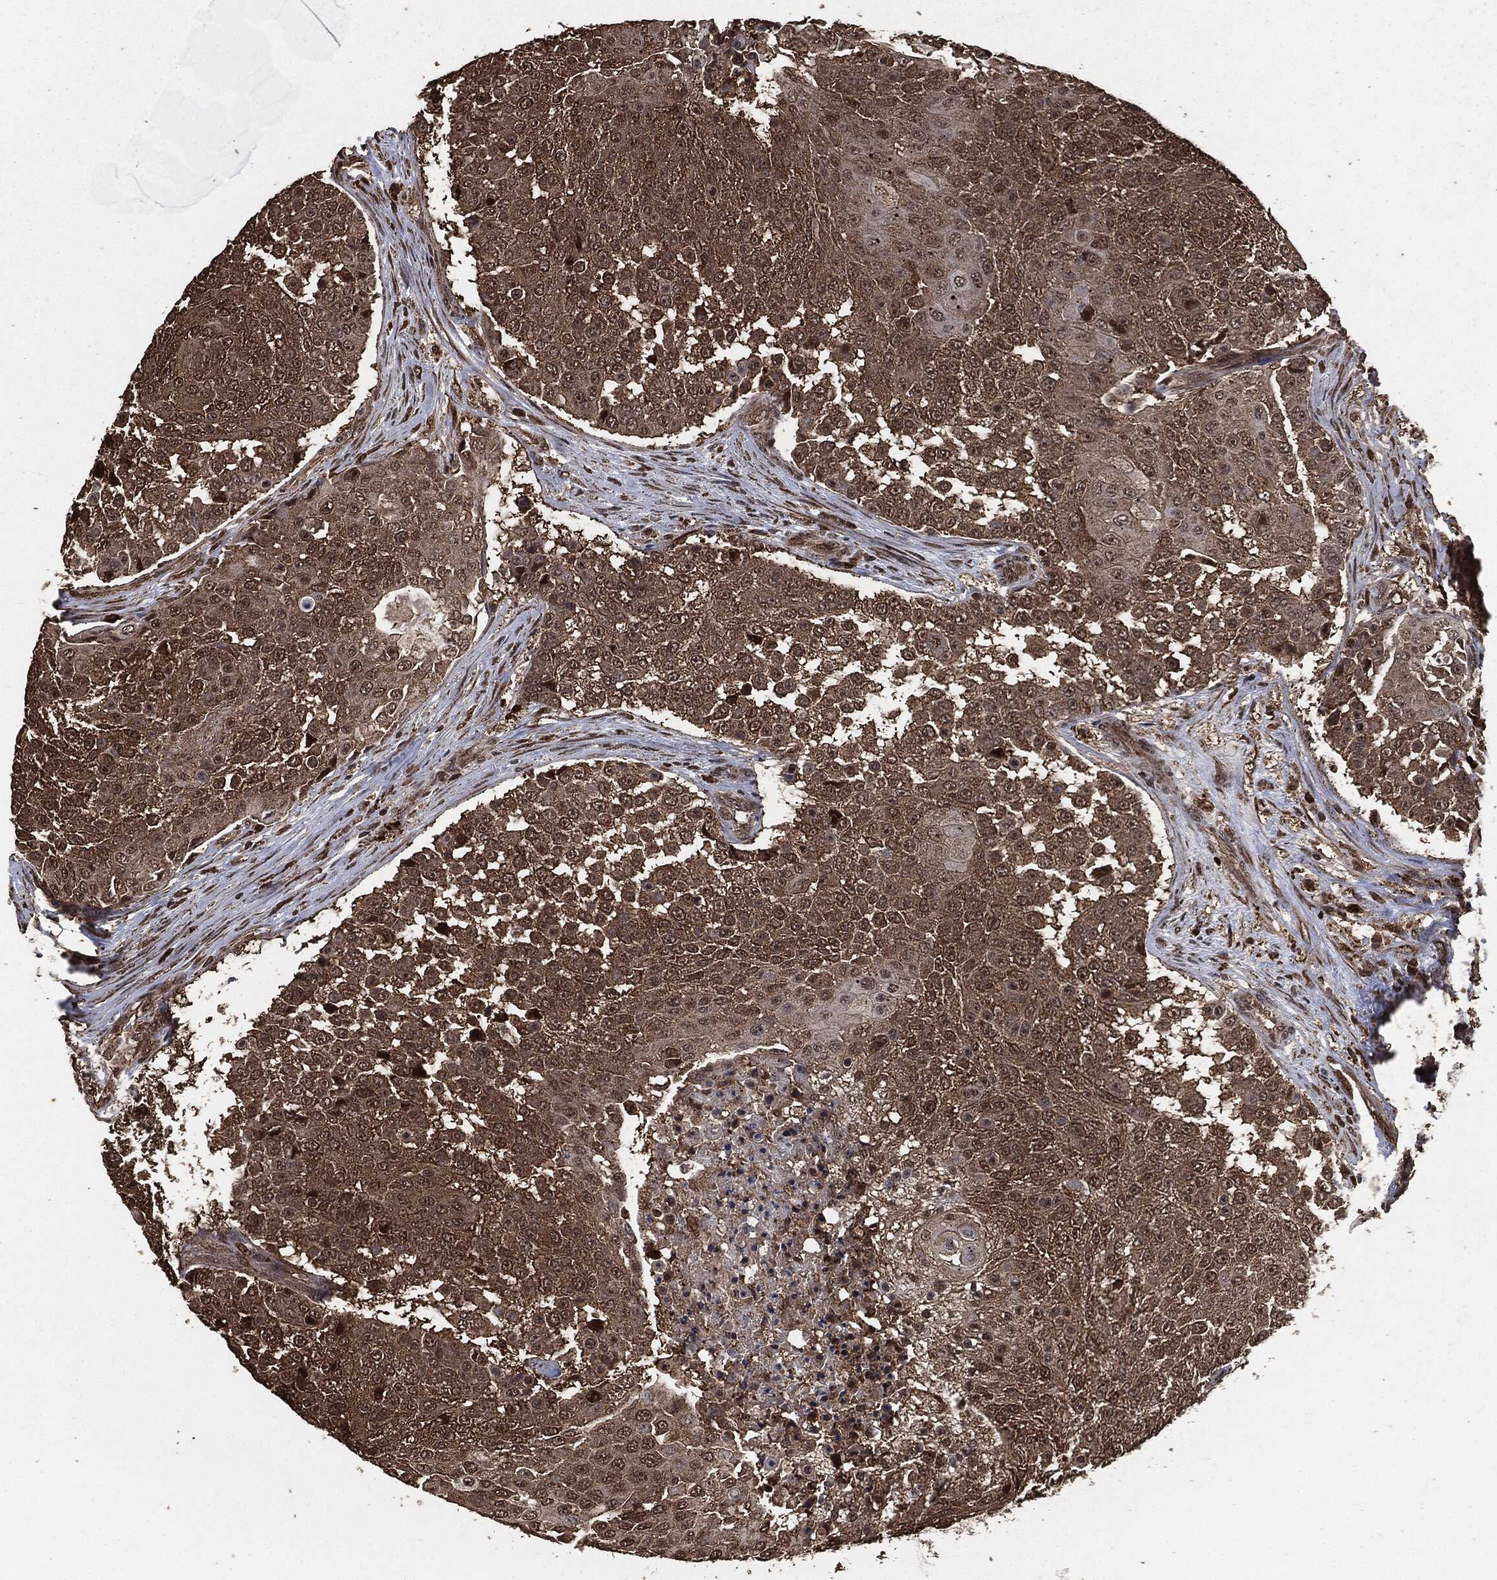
{"staining": {"intensity": "moderate", "quantity": "25%-75%", "location": "cytoplasmic/membranous,nuclear"}, "tissue": "urothelial cancer", "cell_type": "Tumor cells", "image_type": "cancer", "snomed": [{"axis": "morphology", "description": "Urothelial carcinoma, High grade"}, {"axis": "topography", "description": "Urinary bladder"}], "caption": "A medium amount of moderate cytoplasmic/membranous and nuclear staining is identified in about 25%-75% of tumor cells in urothelial cancer tissue.", "gene": "EGFR", "patient": {"sex": "female", "age": 63}}